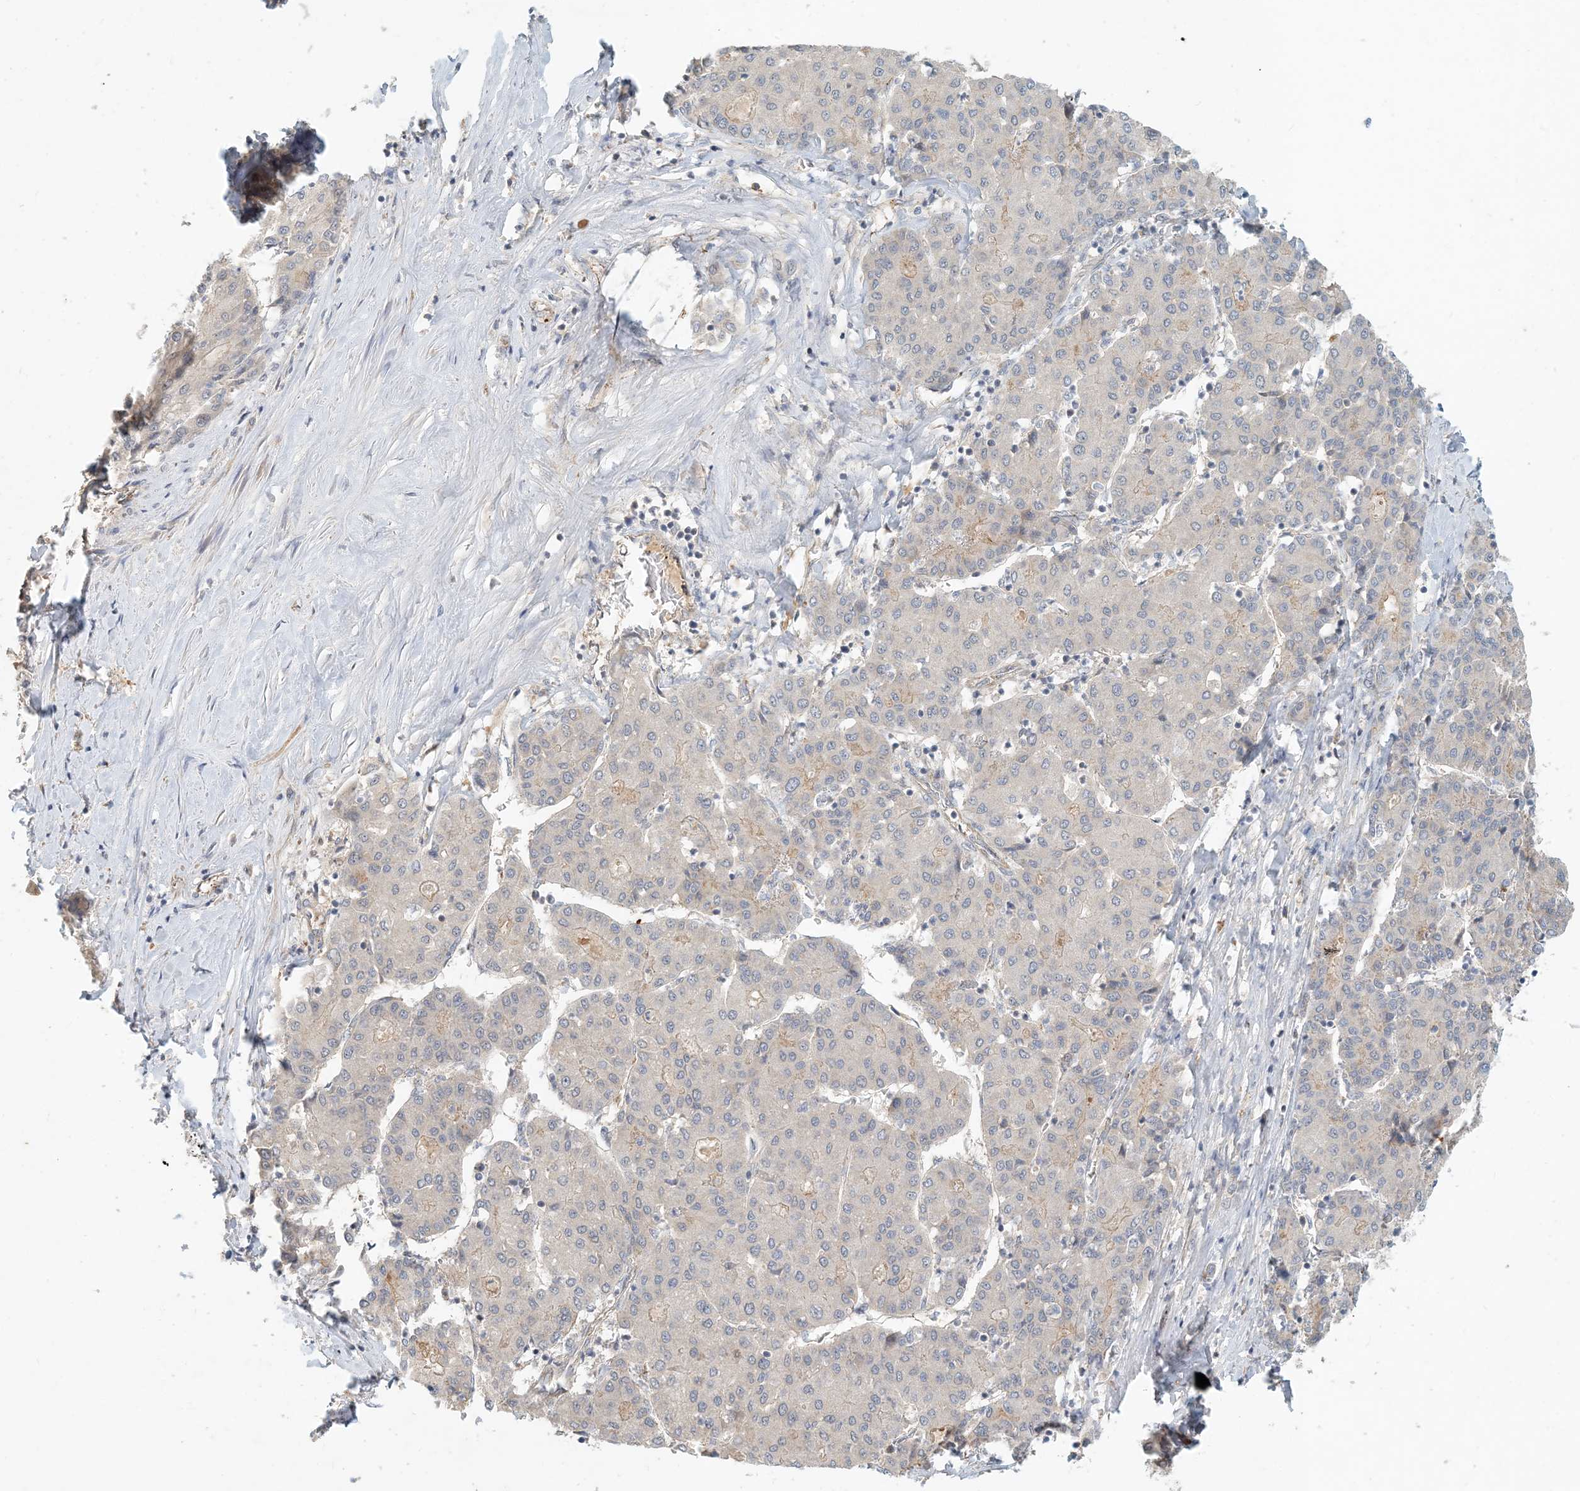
{"staining": {"intensity": "negative", "quantity": "none", "location": "none"}, "tissue": "liver cancer", "cell_type": "Tumor cells", "image_type": "cancer", "snomed": [{"axis": "morphology", "description": "Carcinoma, Hepatocellular, NOS"}, {"axis": "topography", "description": "Liver"}], "caption": "Immunohistochemistry (IHC) micrograph of neoplastic tissue: liver cancer stained with DAB (3,3'-diaminobenzidine) reveals no significant protein expression in tumor cells.", "gene": "ZBTB3", "patient": {"sex": "male", "age": 65}}